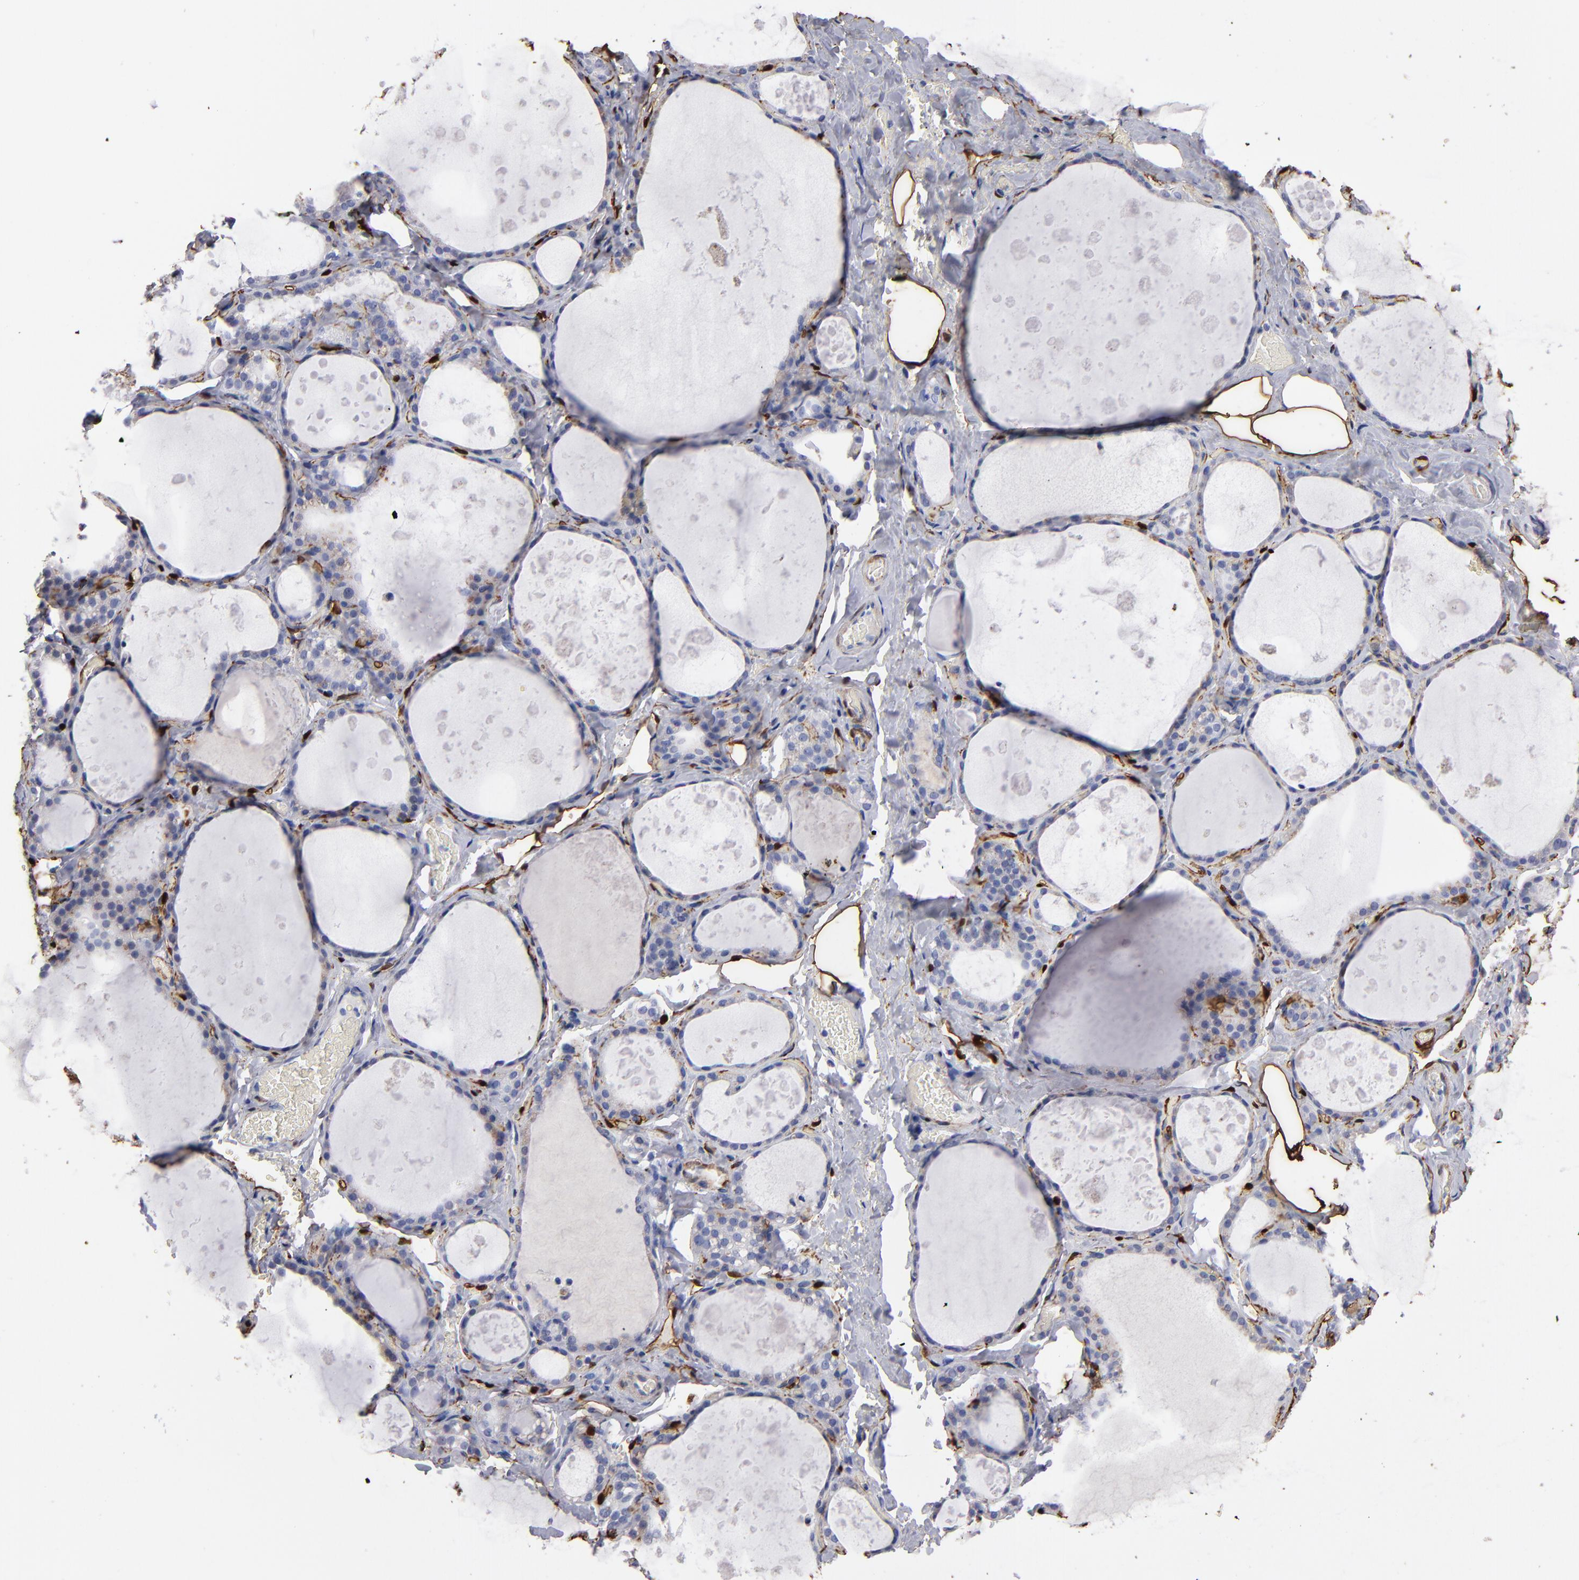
{"staining": {"intensity": "negative", "quantity": "none", "location": "none"}, "tissue": "thyroid gland", "cell_type": "Glandular cells", "image_type": "normal", "snomed": [{"axis": "morphology", "description": "Normal tissue, NOS"}, {"axis": "topography", "description": "Thyroid gland"}], "caption": "The micrograph exhibits no significant staining in glandular cells of thyroid gland.", "gene": "FABP4", "patient": {"sex": "male", "age": 61}}